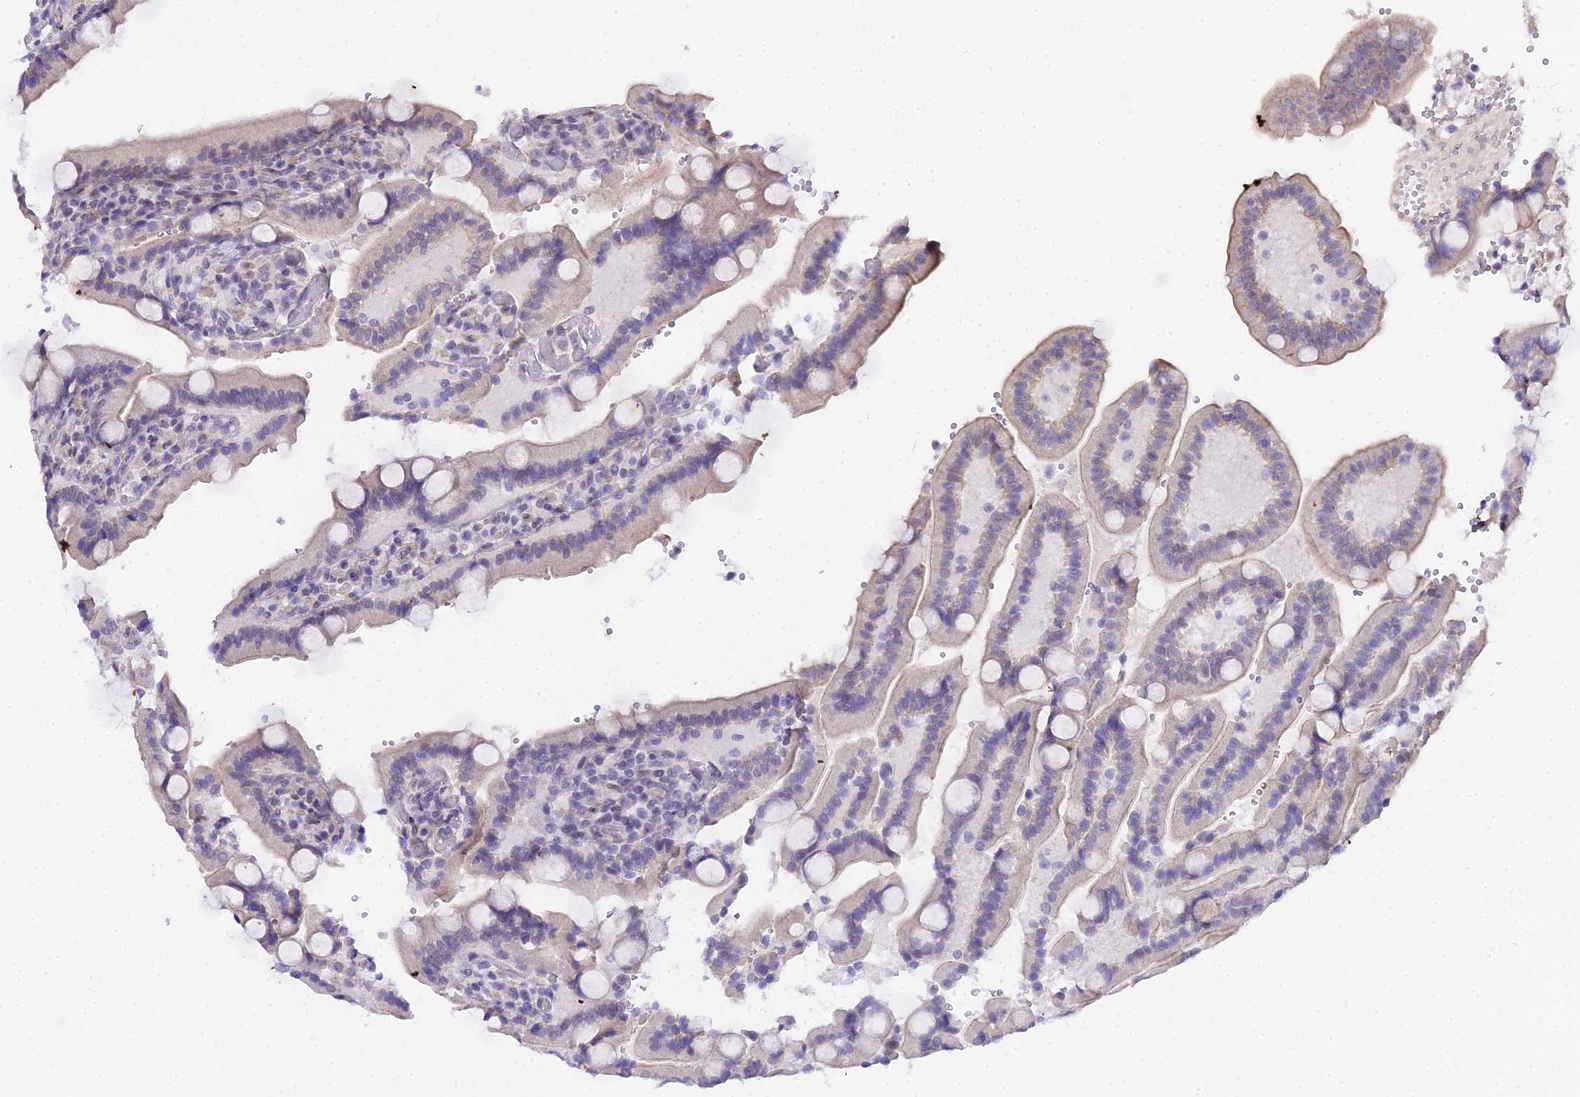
{"staining": {"intensity": "negative", "quantity": "none", "location": "none"}, "tissue": "duodenum", "cell_type": "Glandular cells", "image_type": "normal", "snomed": [{"axis": "morphology", "description": "Normal tissue, NOS"}, {"axis": "topography", "description": "Duodenum"}], "caption": "DAB immunohistochemical staining of benign duodenum exhibits no significant expression in glandular cells. Brightfield microscopy of immunohistochemistry stained with DAB (3,3'-diaminobenzidine) (brown) and hematoxylin (blue), captured at high magnification.", "gene": "ZNF628", "patient": {"sex": "female", "age": 62}}